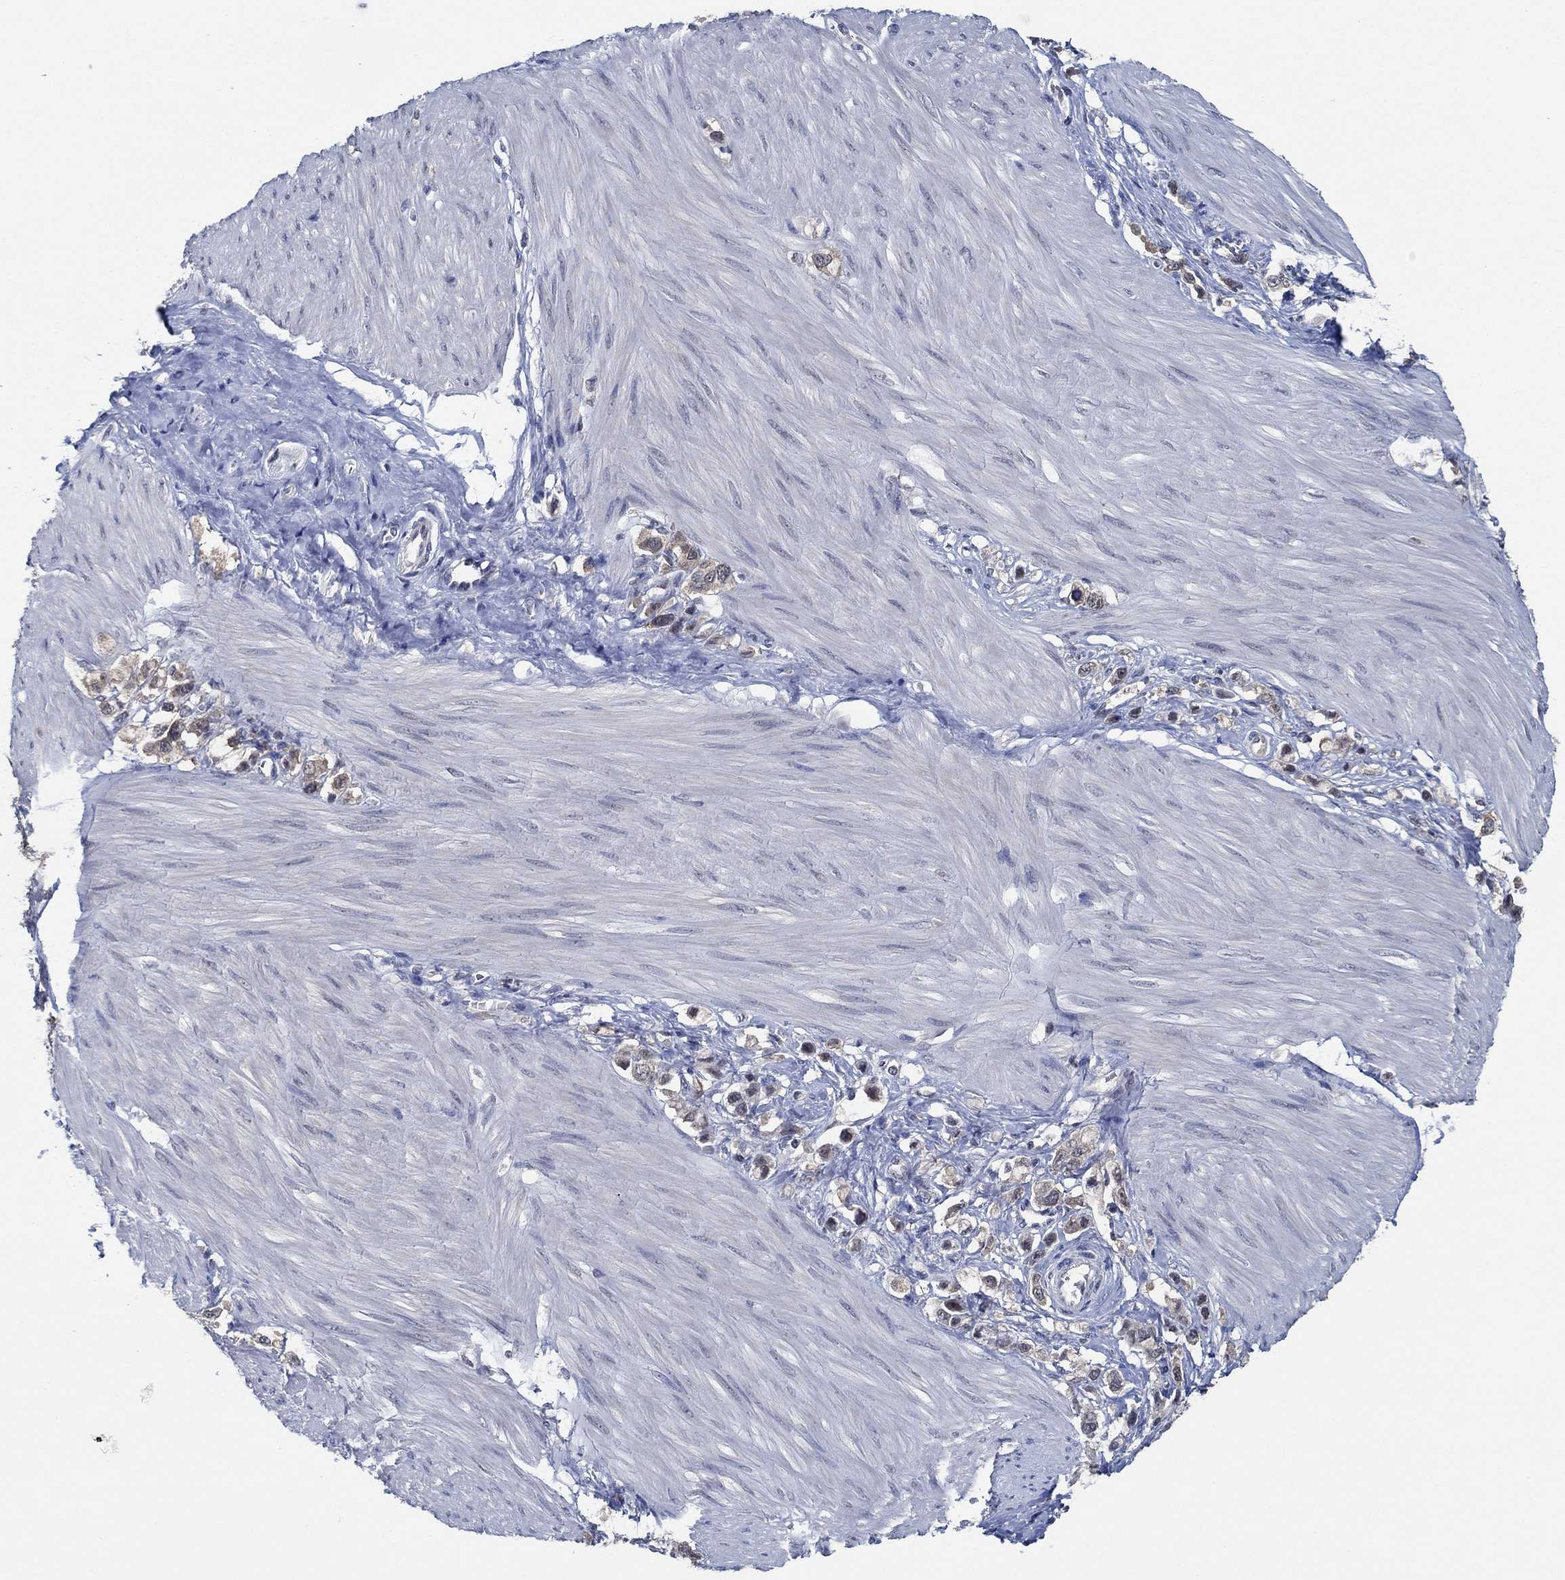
{"staining": {"intensity": "weak", "quantity": ">75%", "location": "cytoplasmic/membranous"}, "tissue": "stomach cancer", "cell_type": "Tumor cells", "image_type": "cancer", "snomed": [{"axis": "morphology", "description": "Normal tissue, NOS"}, {"axis": "morphology", "description": "Adenocarcinoma, NOS"}, {"axis": "morphology", "description": "Adenocarcinoma, High grade"}, {"axis": "topography", "description": "Stomach, upper"}, {"axis": "topography", "description": "Stomach"}], "caption": "Tumor cells exhibit low levels of weak cytoplasmic/membranous expression in about >75% of cells in human stomach cancer (adenocarcinoma).", "gene": "DACT1", "patient": {"sex": "female", "age": 65}}